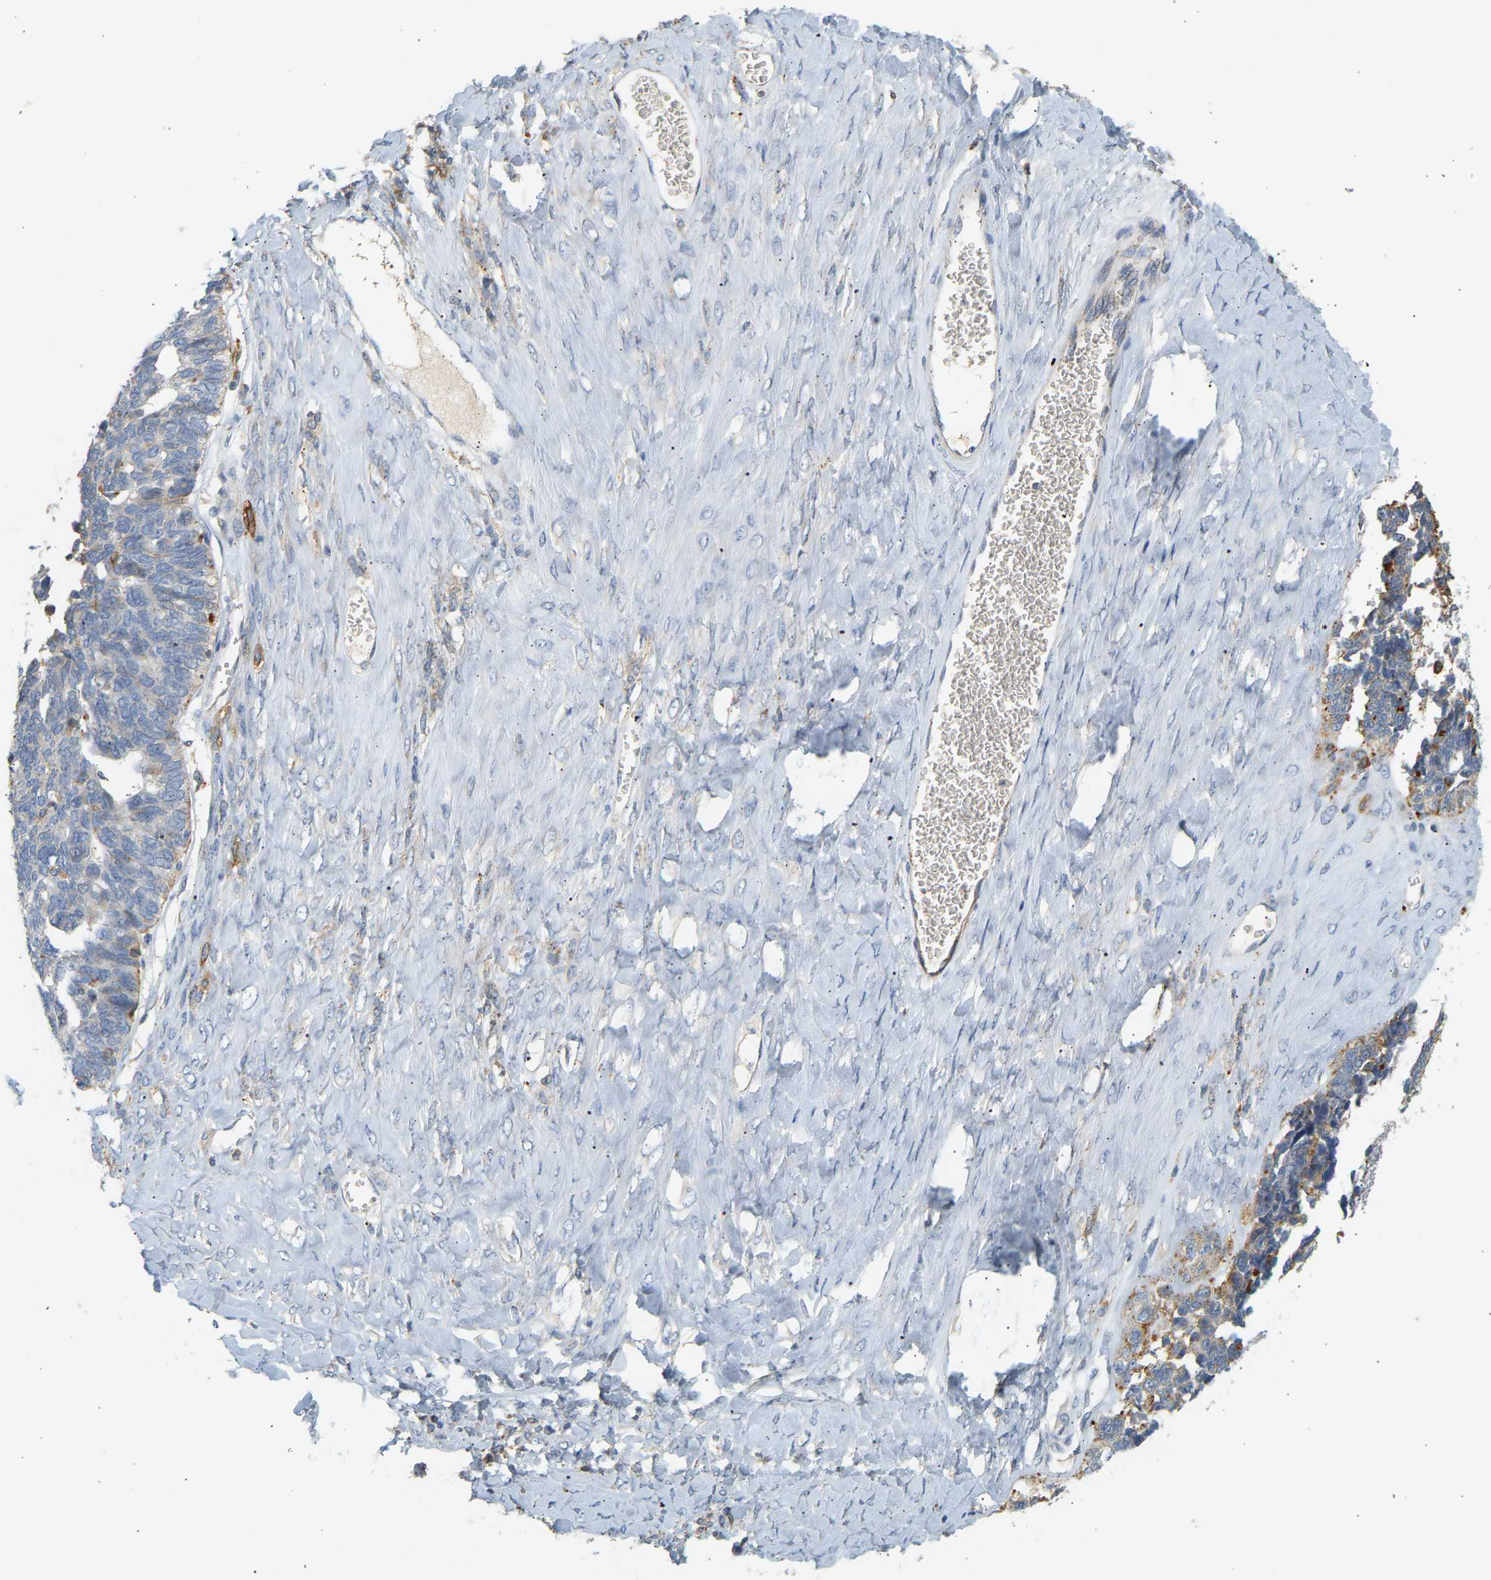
{"staining": {"intensity": "moderate", "quantity": "25%-75%", "location": "cytoplasmic/membranous"}, "tissue": "ovarian cancer", "cell_type": "Tumor cells", "image_type": "cancer", "snomed": [{"axis": "morphology", "description": "Cystadenocarcinoma, serous, NOS"}, {"axis": "topography", "description": "Ovary"}], "caption": "Moderate cytoplasmic/membranous protein positivity is appreciated in about 25%-75% of tumor cells in ovarian serous cystadenocarcinoma.", "gene": "ENTHD1", "patient": {"sex": "female", "age": 79}}